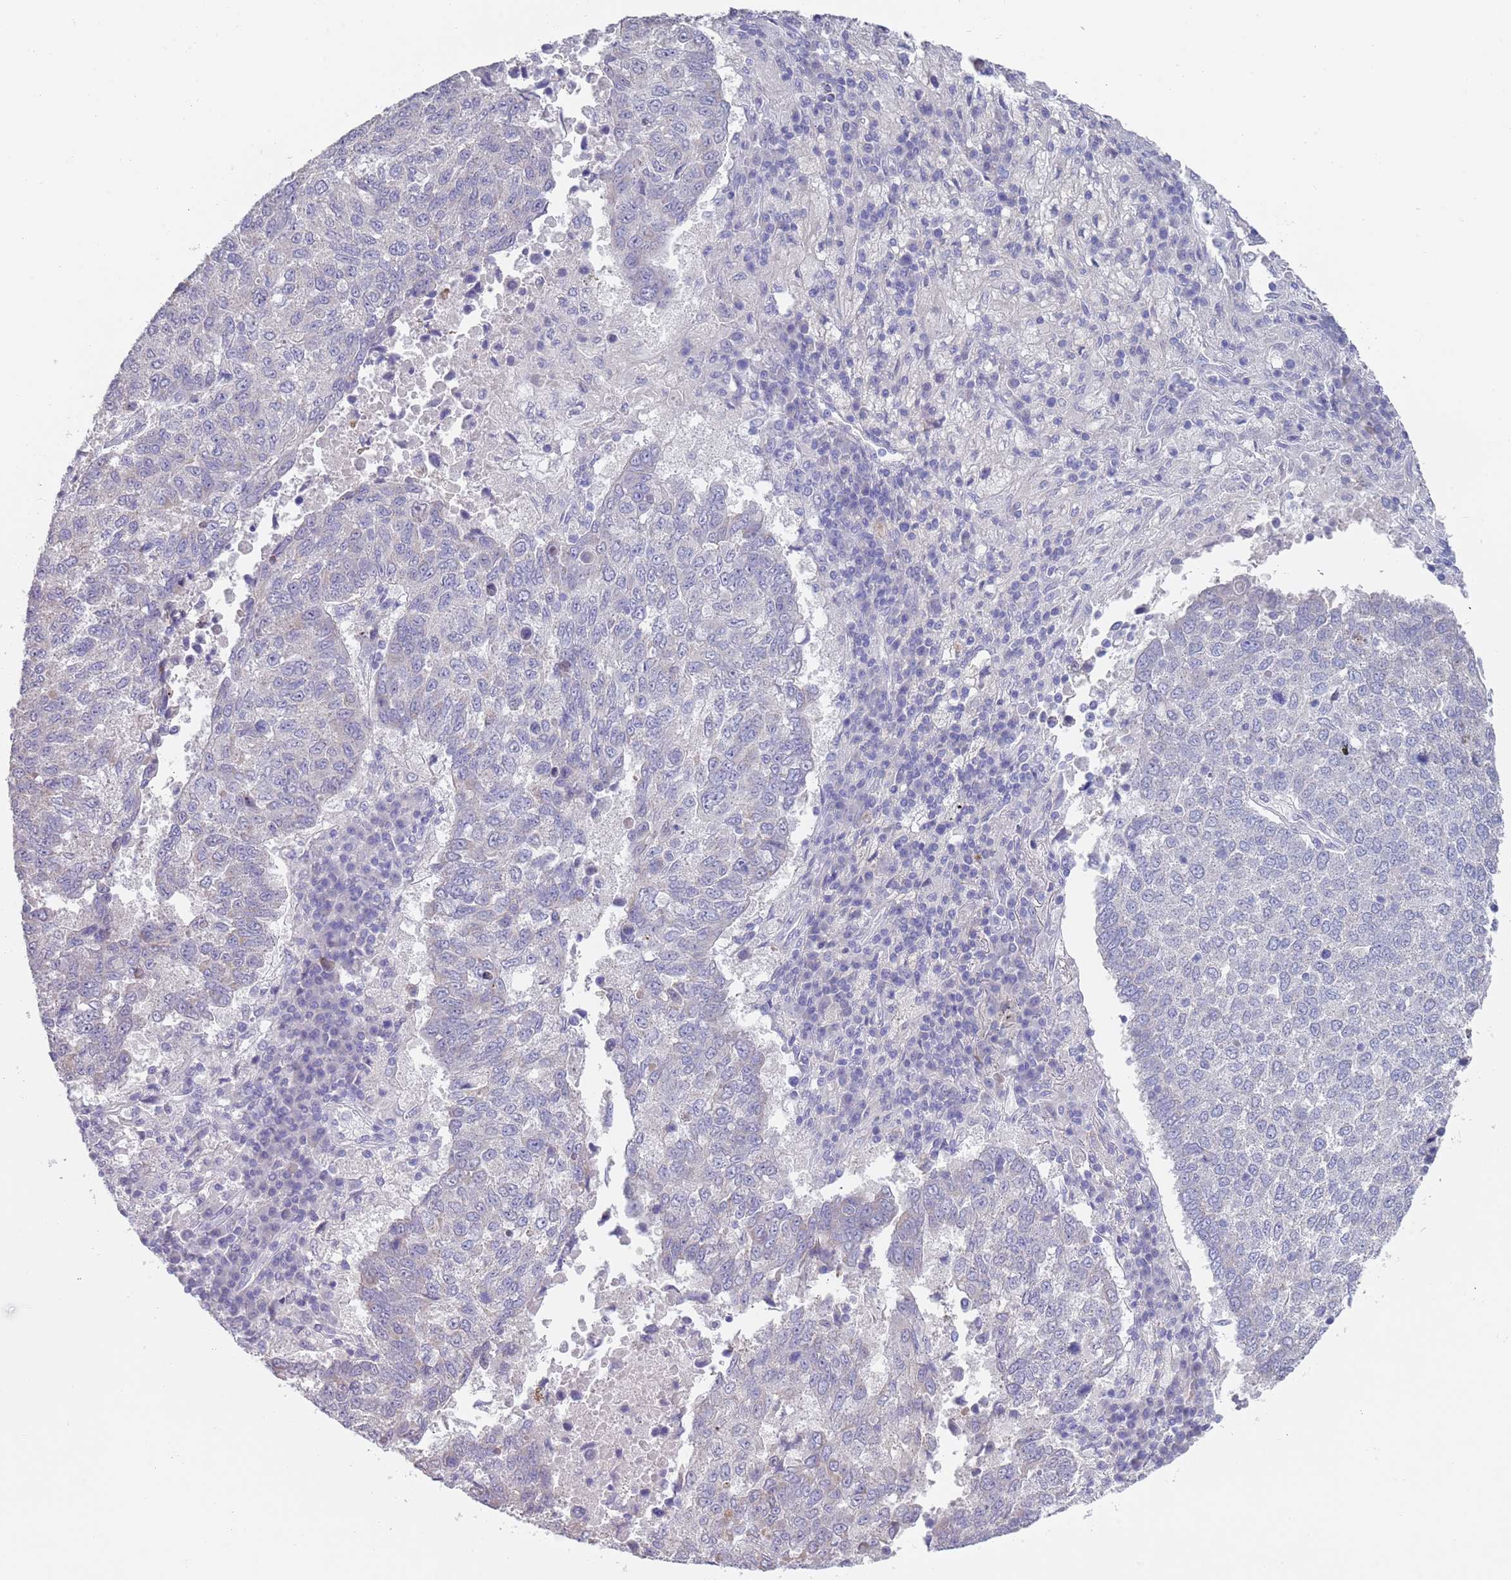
{"staining": {"intensity": "negative", "quantity": "none", "location": "none"}, "tissue": "lung cancer", "cell_type": "Tumor cells", "image_type": "cancer", "snomed": [{"axis": "morphology", "description": "Squamous cell carcinoma, NOS"}, {"axis": "topography", "description": "Lung"}], "caption": "DAB (3,3'-diaminobenzidine) immunohistochemical staining of lung cancer shows no significant expression in tumor cells. (DAB immunohistochemistry with hematoxylin counter stain).", "gene": "SPIRE2", "patient": {"sex": "male", "age": 73}}